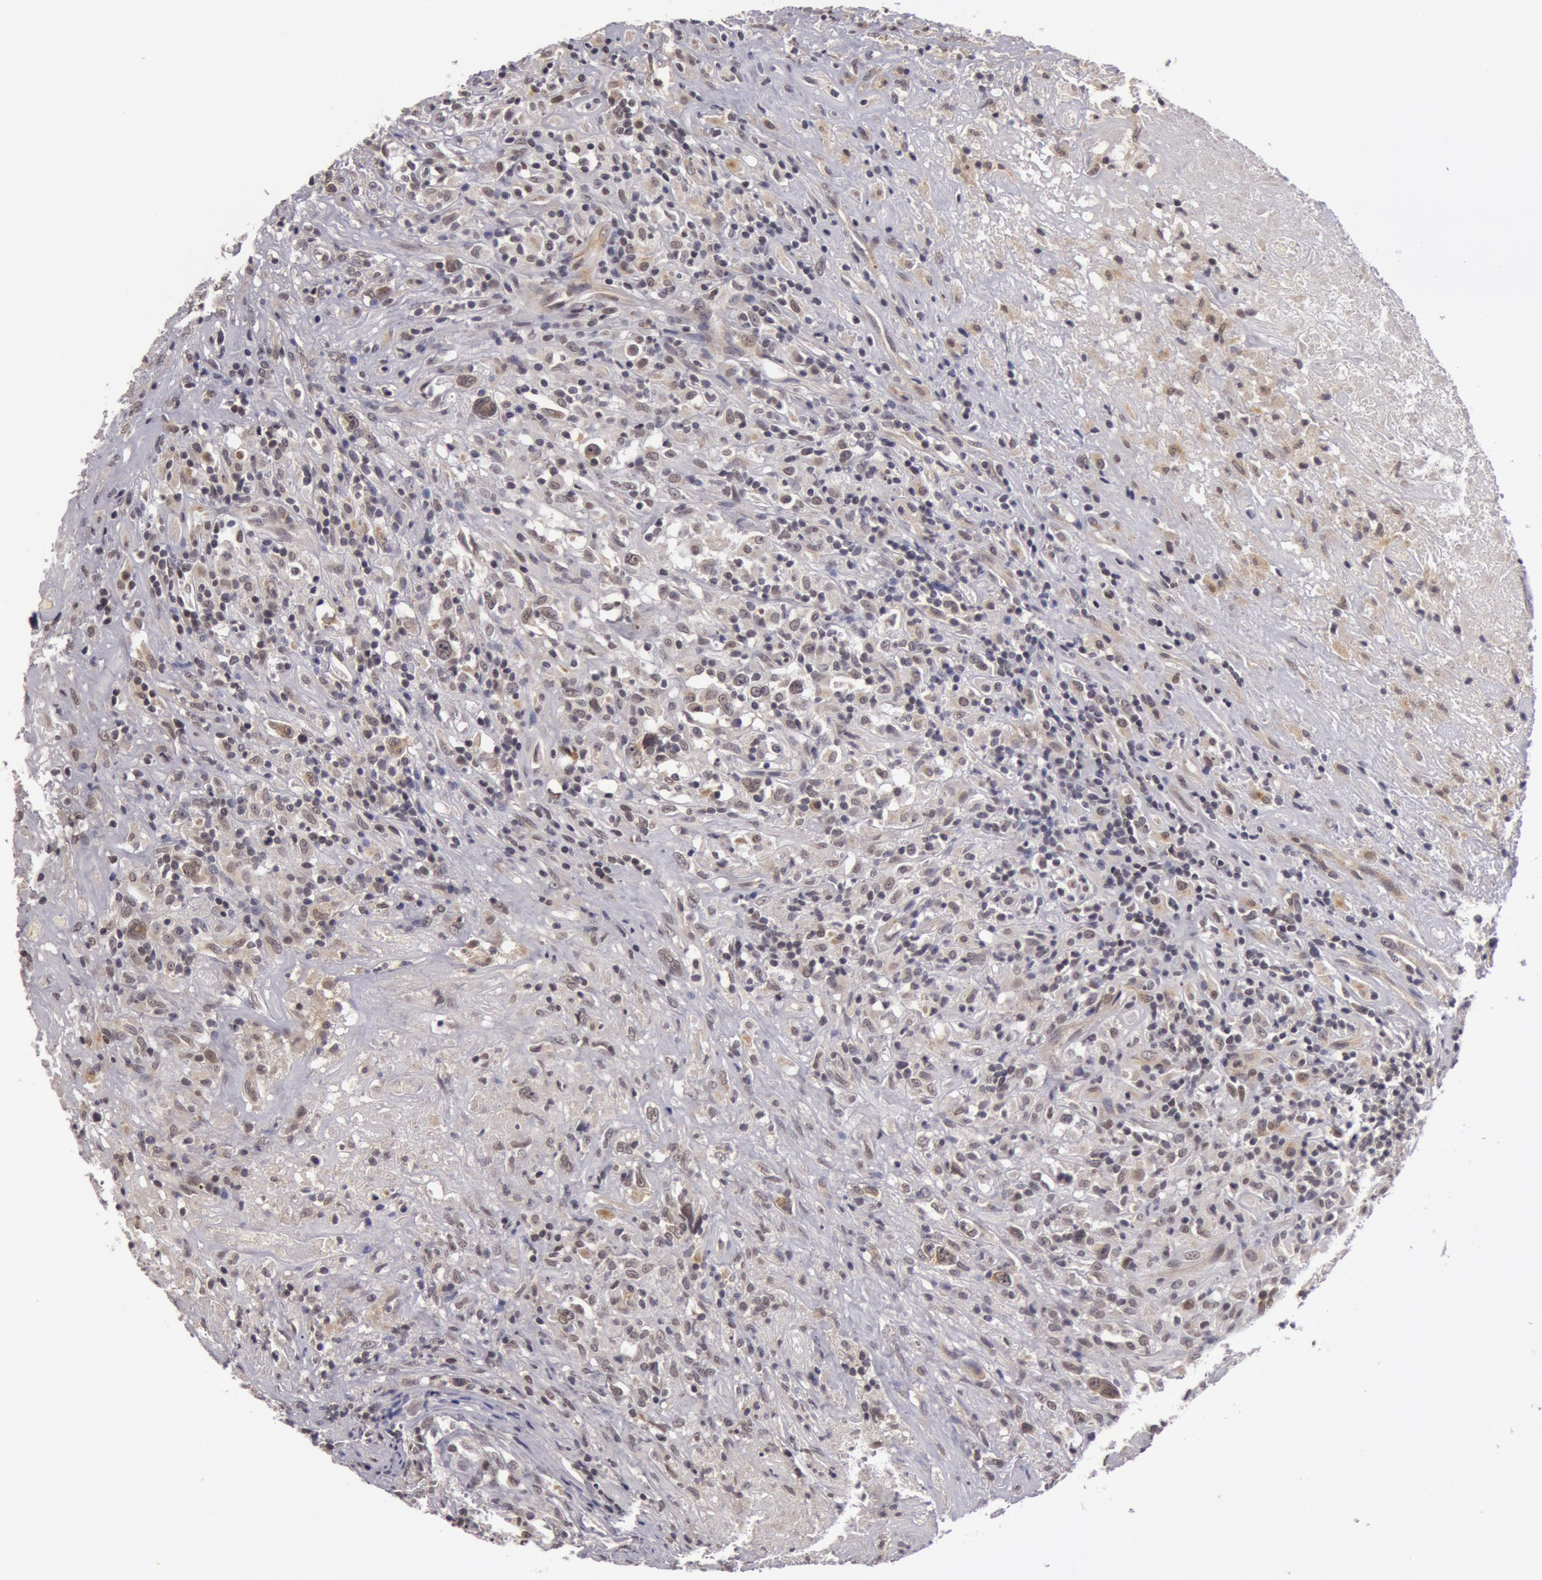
{"staining": {"intensity": "negative", "quantity": "none", "location": "none"}, "tissue": "lymphoma", "cell_type": "Tumor cells", "image_type": "cancer", "snomed": [{"axis": "morphology", "description": "Hodgkin's disease, NOS"}, {"axis": "topography", "description": "Lymph node"}], "caption": "This is an immunohistochemistry histopathology image of human Hodgkin's disease. There is no expression in tumor cells.", "gene": "SYTL4", "patient": {"sex": "male", "age": 46}}